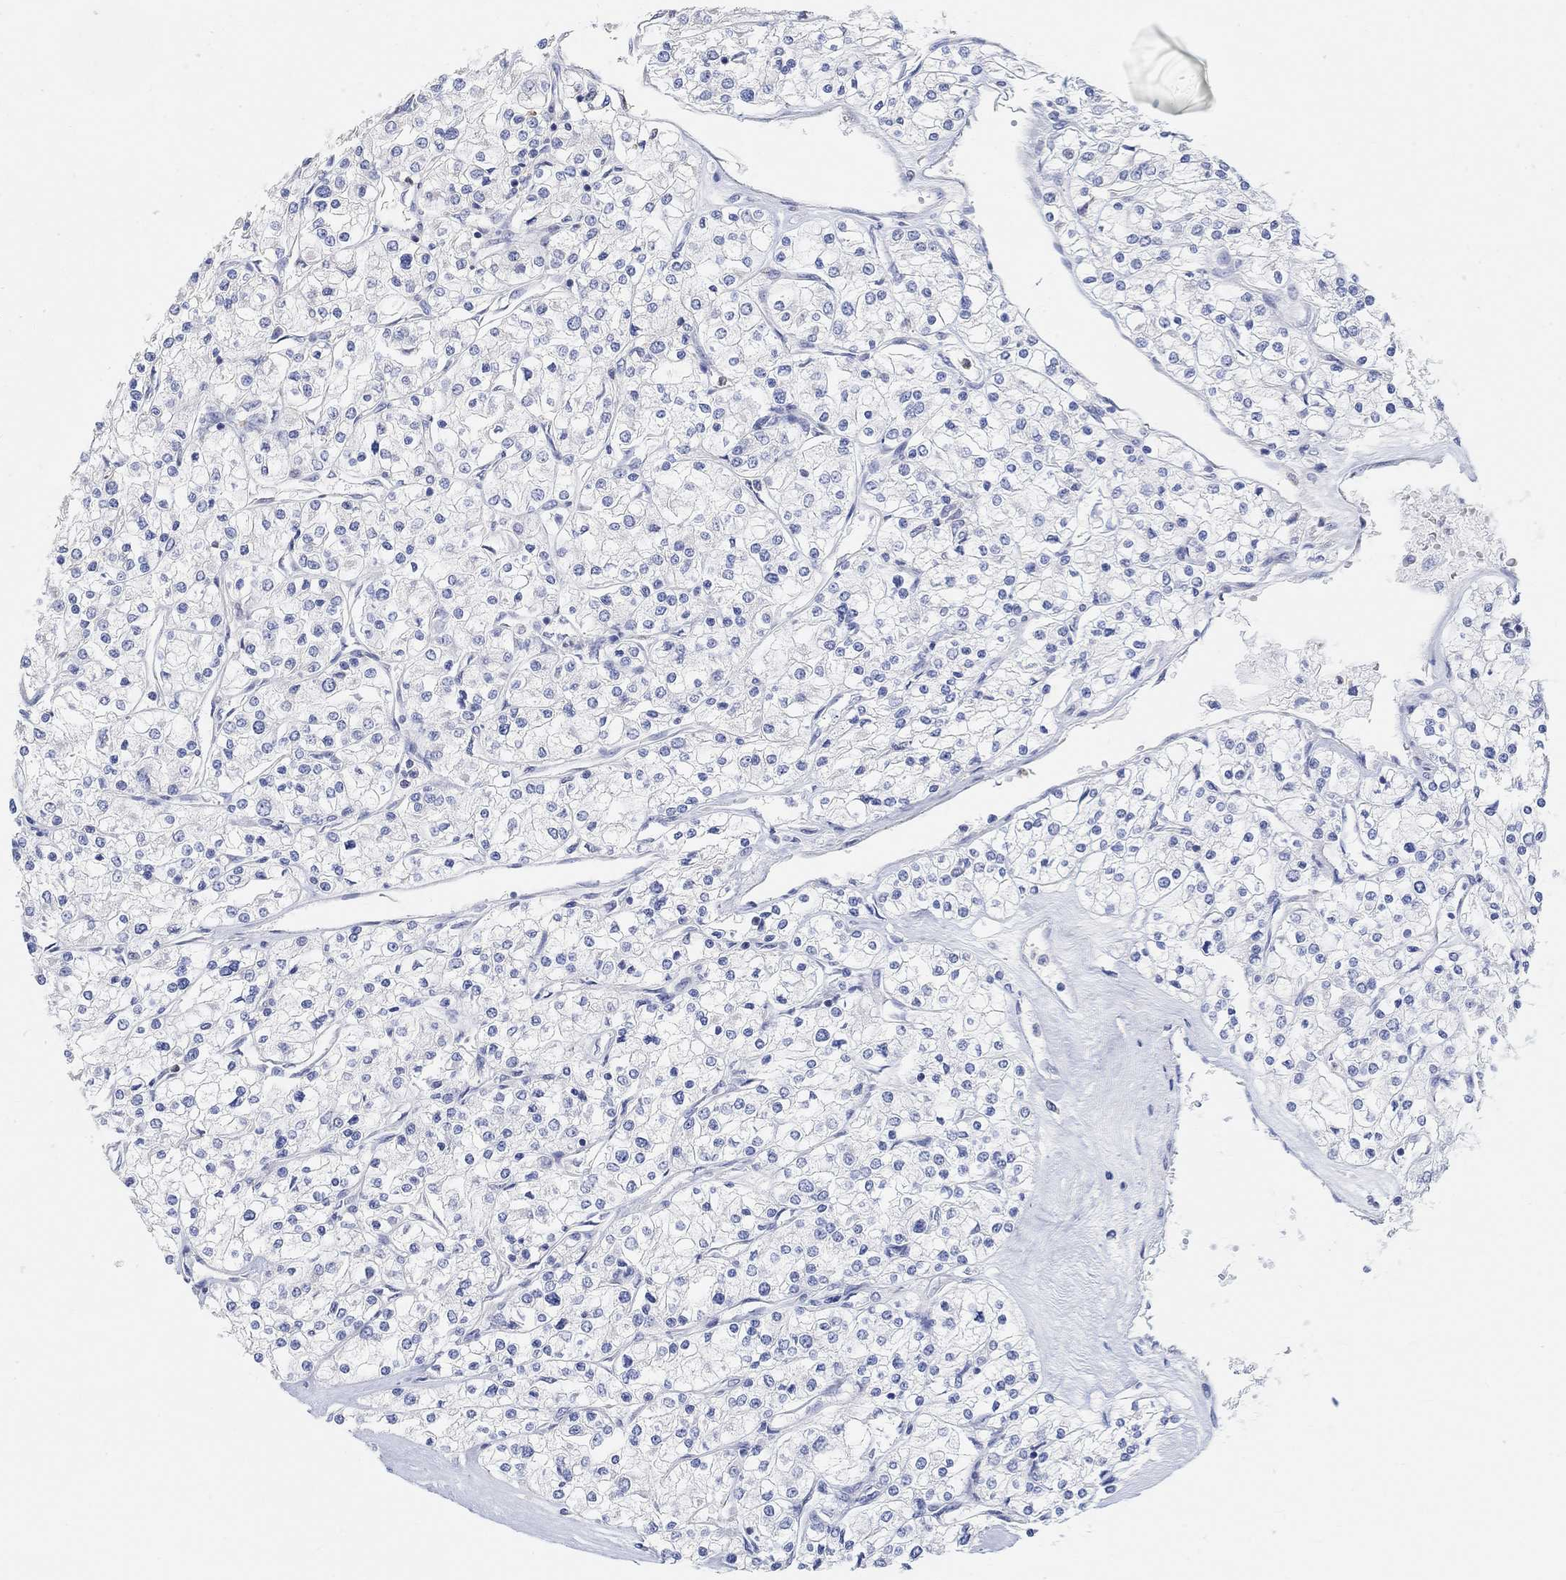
{"staining": {"intensity": "negative", "quantity": "none", "location": "none"}, "tissue": "renal cancer", "cell_type": "Tumor cells", "image_type": "cancer", "snomed": [{"axis": "morphology", "description": "Adenocarcinoma, NOS"}, {"axis": "topography", "description": "Kidney"}], "caption": "Tumor cells are negative for brown protein staining in renal adenocarcinoma.", "gene": "NLRP14", "patient": {"sex": "male", "age": 80}}